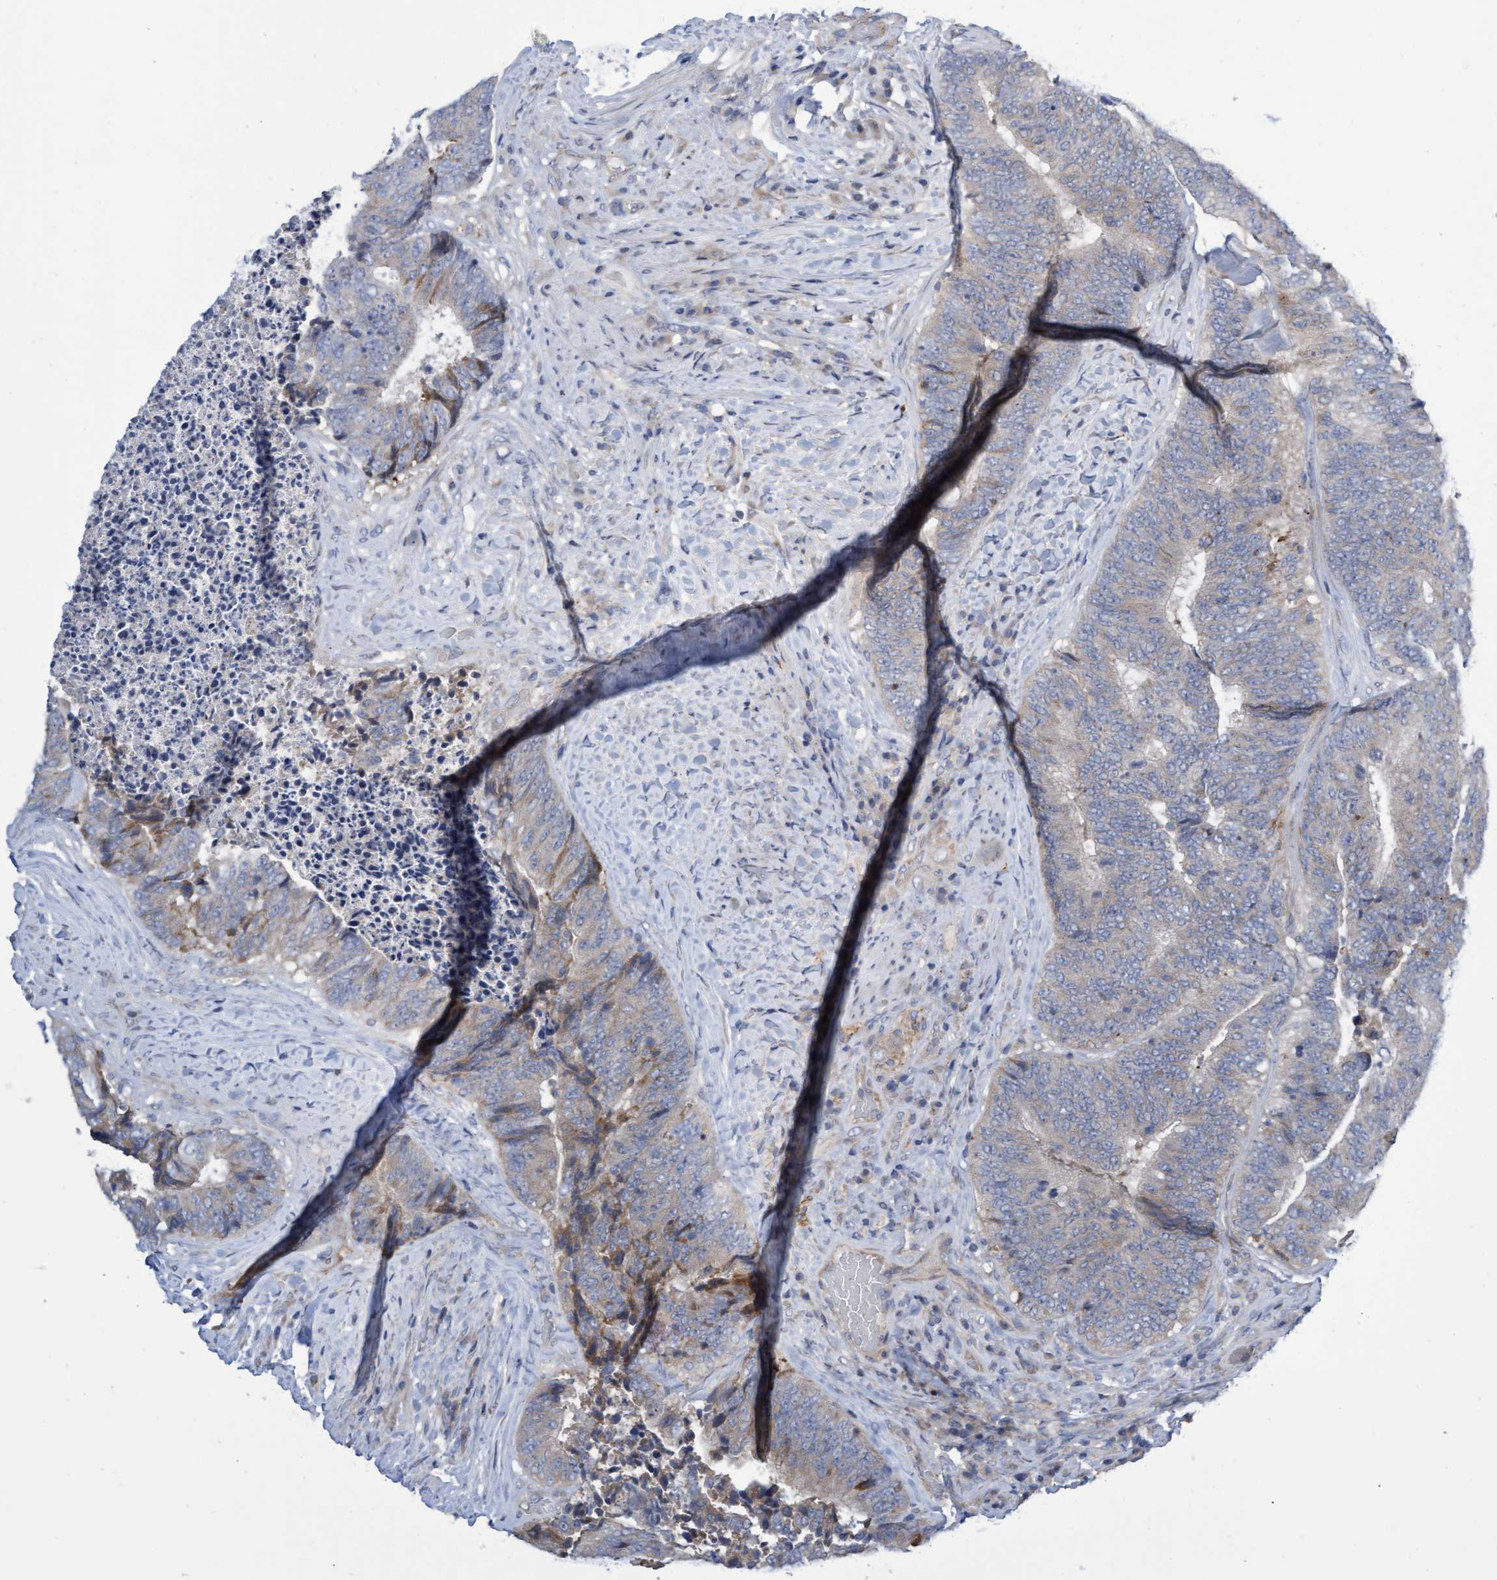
{"staining": {"intensity": "moderate", "quantity": "<25%", "location": "cytoplasmic/membranous"}, "tissue": "colorectal cancer", "cell_type": "Tumor cells", "image_type": "cancer", "snomed": [{"axis": "morphology", "description": "Adenocarcinoma, NOS"}, {"axis": "topography", "description": "Rectum"}], "caption": "Colorectal adenocarcinoma tissue shows moderate cytoplasmic/membranous positivity in about <25% of tumor cells, visualized by immunohistochemistry.", "gene": "ABCF2", "patient": {"sex": "male", "age": 72}}